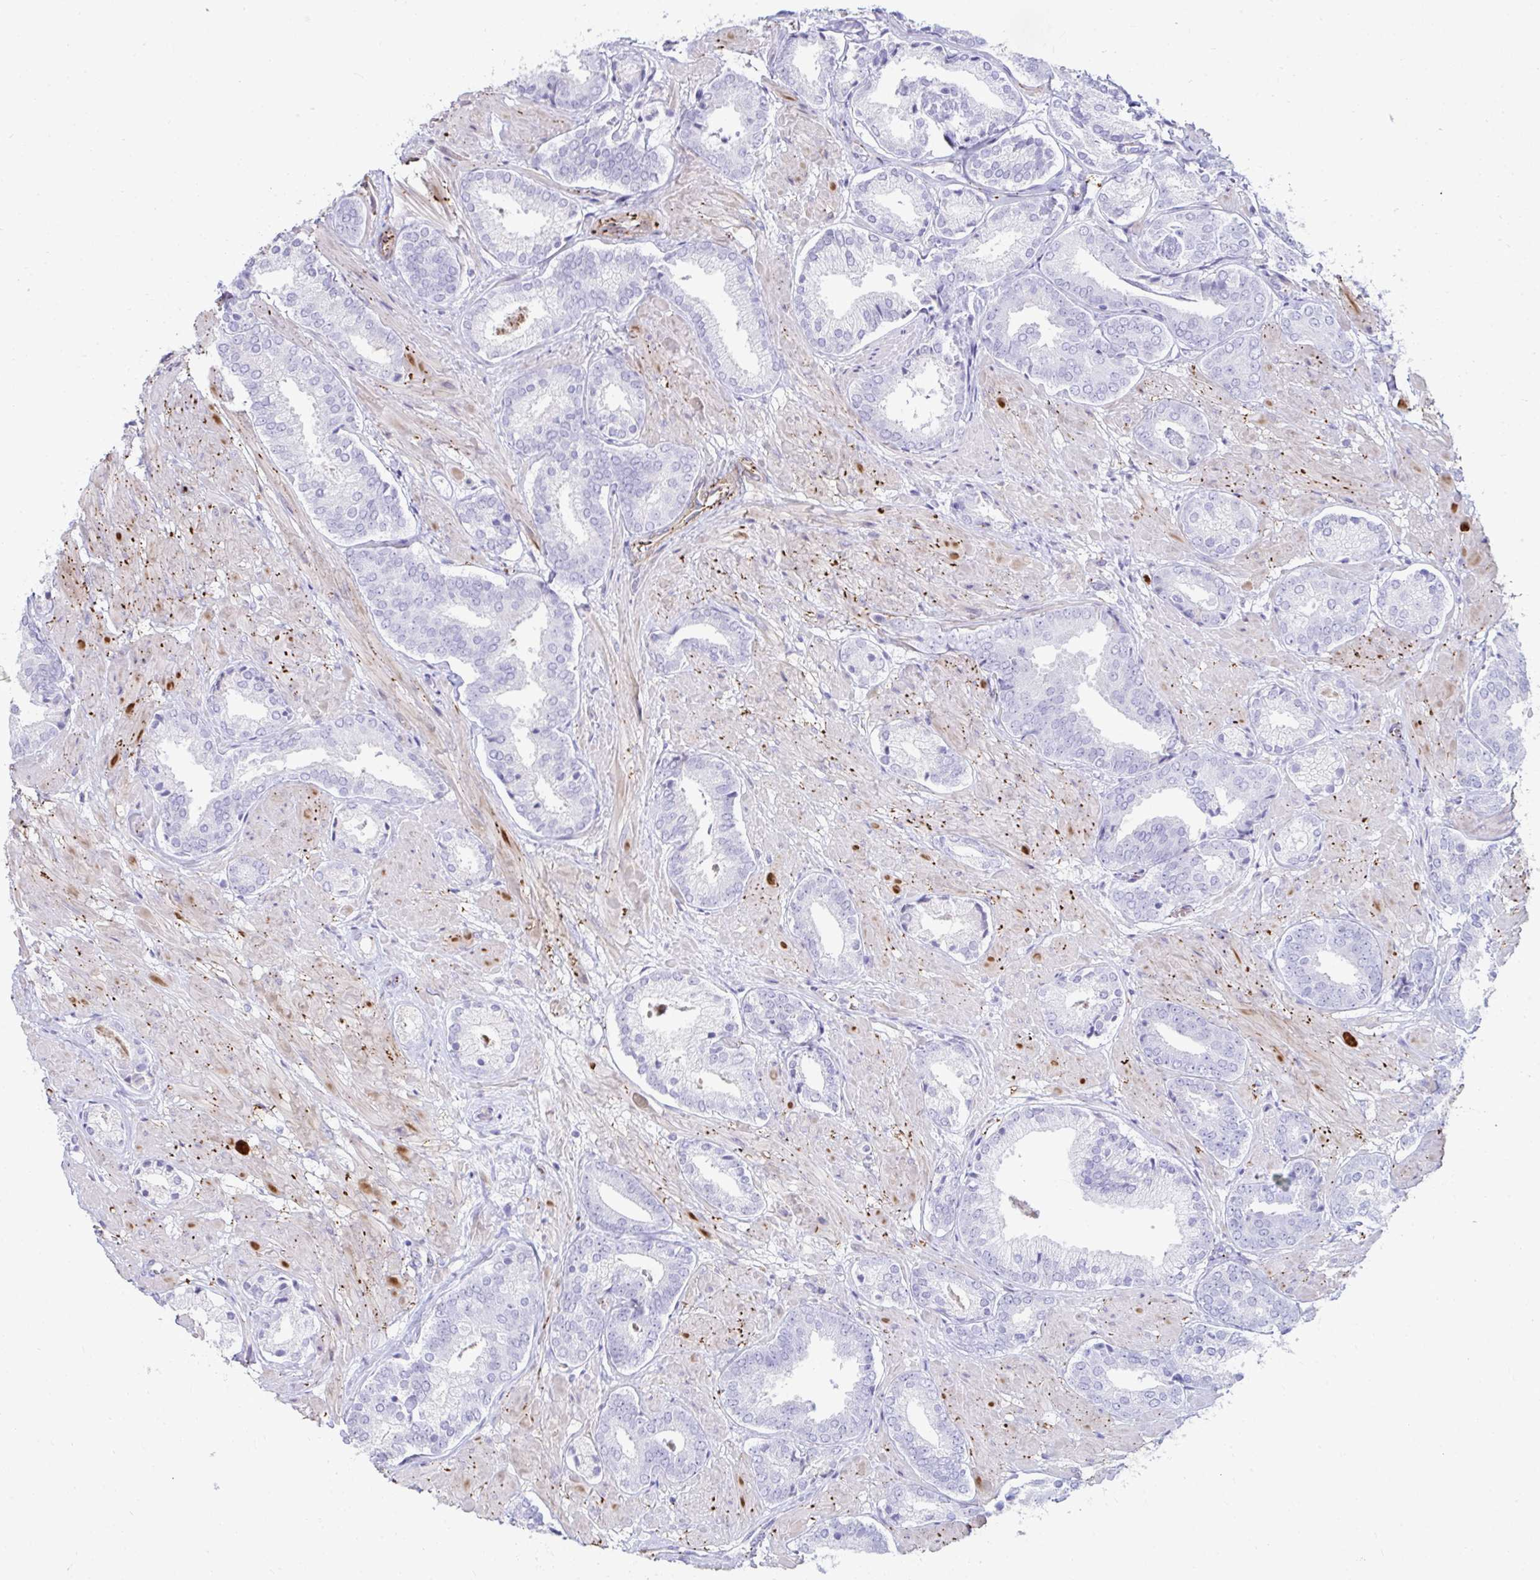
{"staining": {"intensity": "negative", "quantity": "none", "location": "none"}, "tissue": "prostate cancer", "cell_type": "Tumor cells", "image_type": "cancer", "snomed": [{"axis": "morphology", "description": "Adenocarcinoma, High grade"}, {"axis": "topography", "description": "Prostate"}], "caption": "IHC of human prostate cancer (adenocarcinoma (high-grade)) reveals no expression in tumor cells. (DAB immunohistochemistry with hematoxylin counter stain).", "gene": "UBL3", "patient": {"sex": "male", "age": 56}}